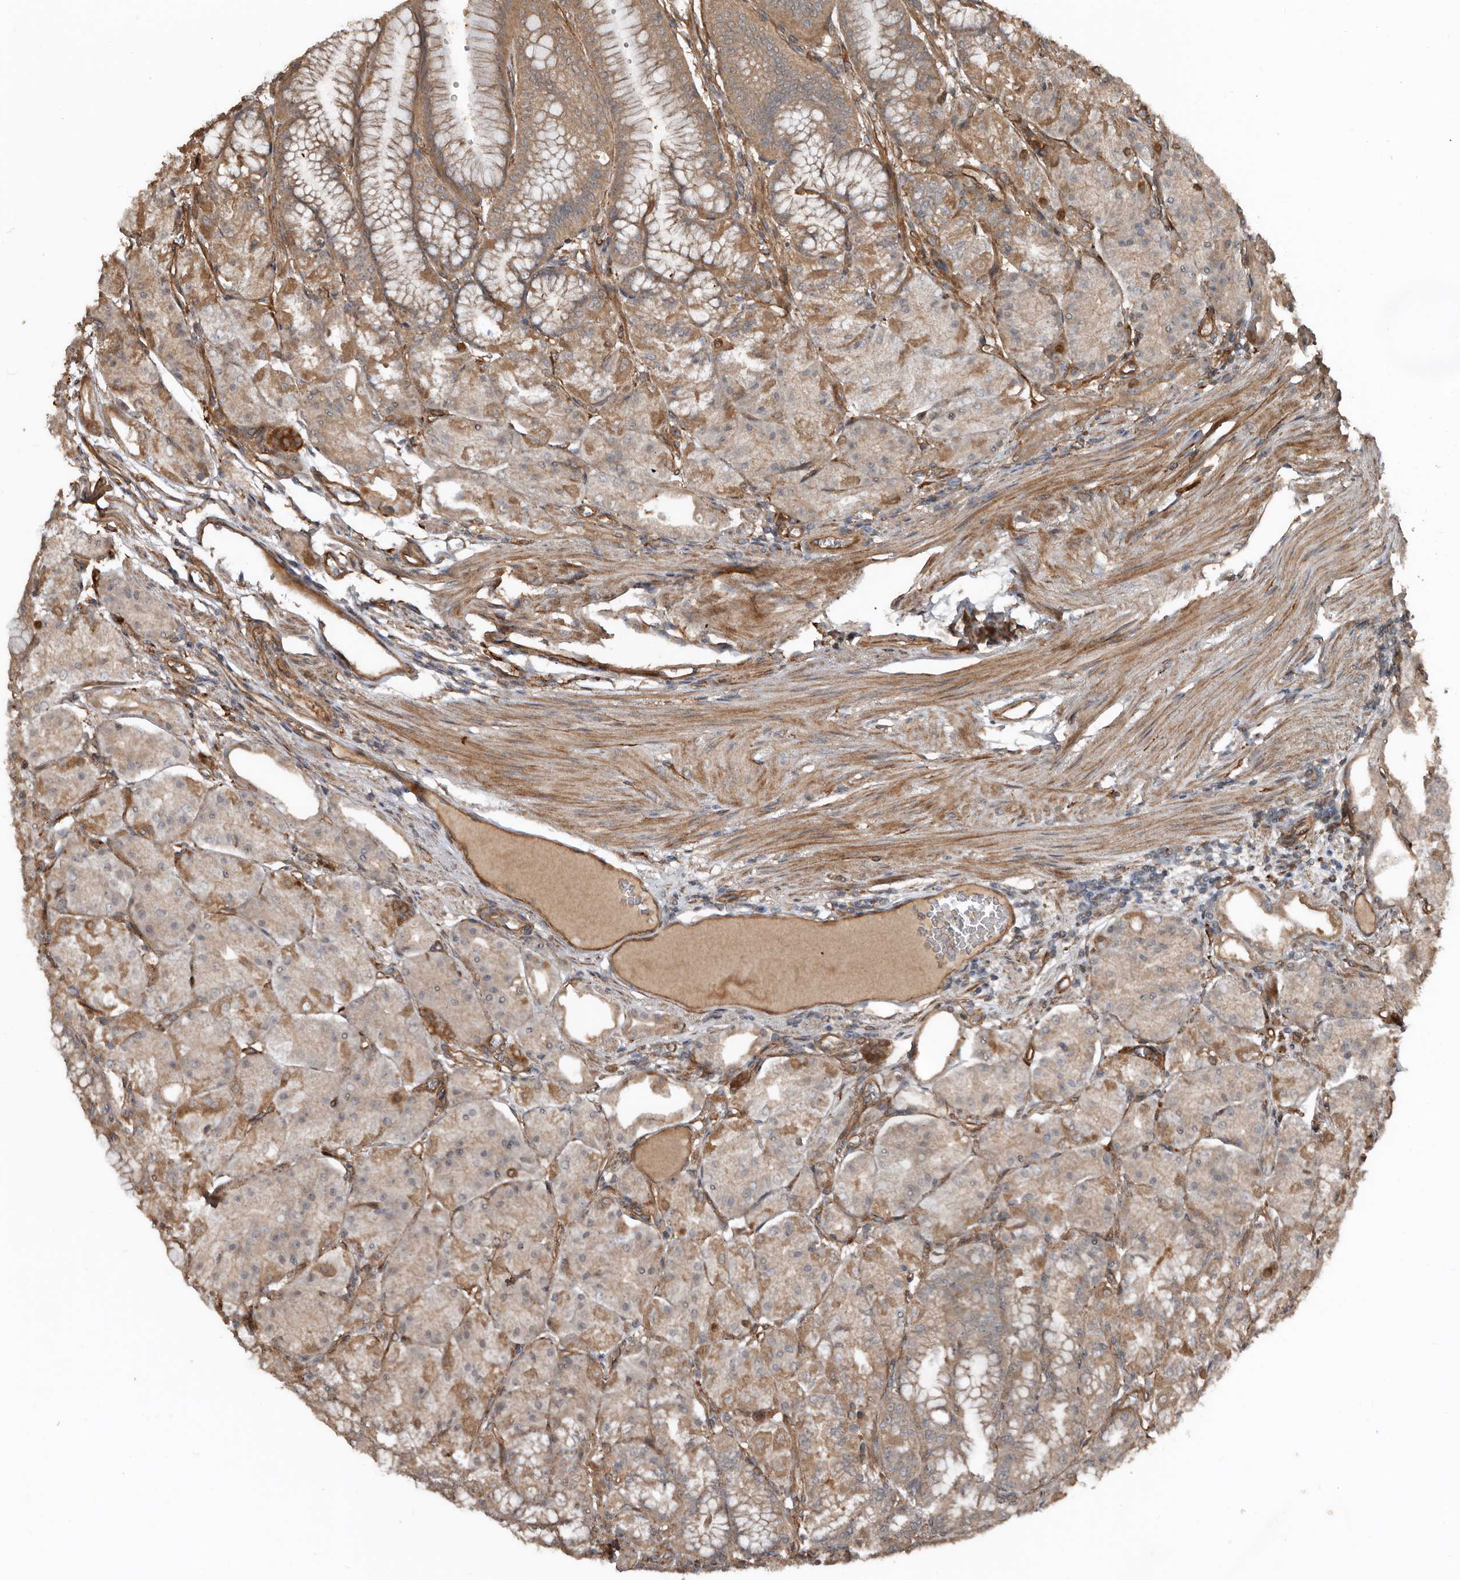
{"staining": {"intensity": "moderate", "quantity": "<25%", "location": "cytoplasmic/membranous"}, "tissue": "stomach", "cell_type": "Glandular cells", "image_type": "normal", "snomed": [{"axis": "morphology", "description": "Normal tissue, NOS"}, {"axis": "topography", "description": "Stomach, lower"}], "caption": "Glandular cells exhibit moderate cytoplasmic/membranous staining in approximately <25% of cells in benign stomach. The staining is performed using DAB (3,3'-diaminobenzidine) brown chromogen to label protein expression. The nuclei are counter-stained blue using hematoxylin.", "gene": "EXOC3L1", "patient": {"sex": "male", "age": 71}}